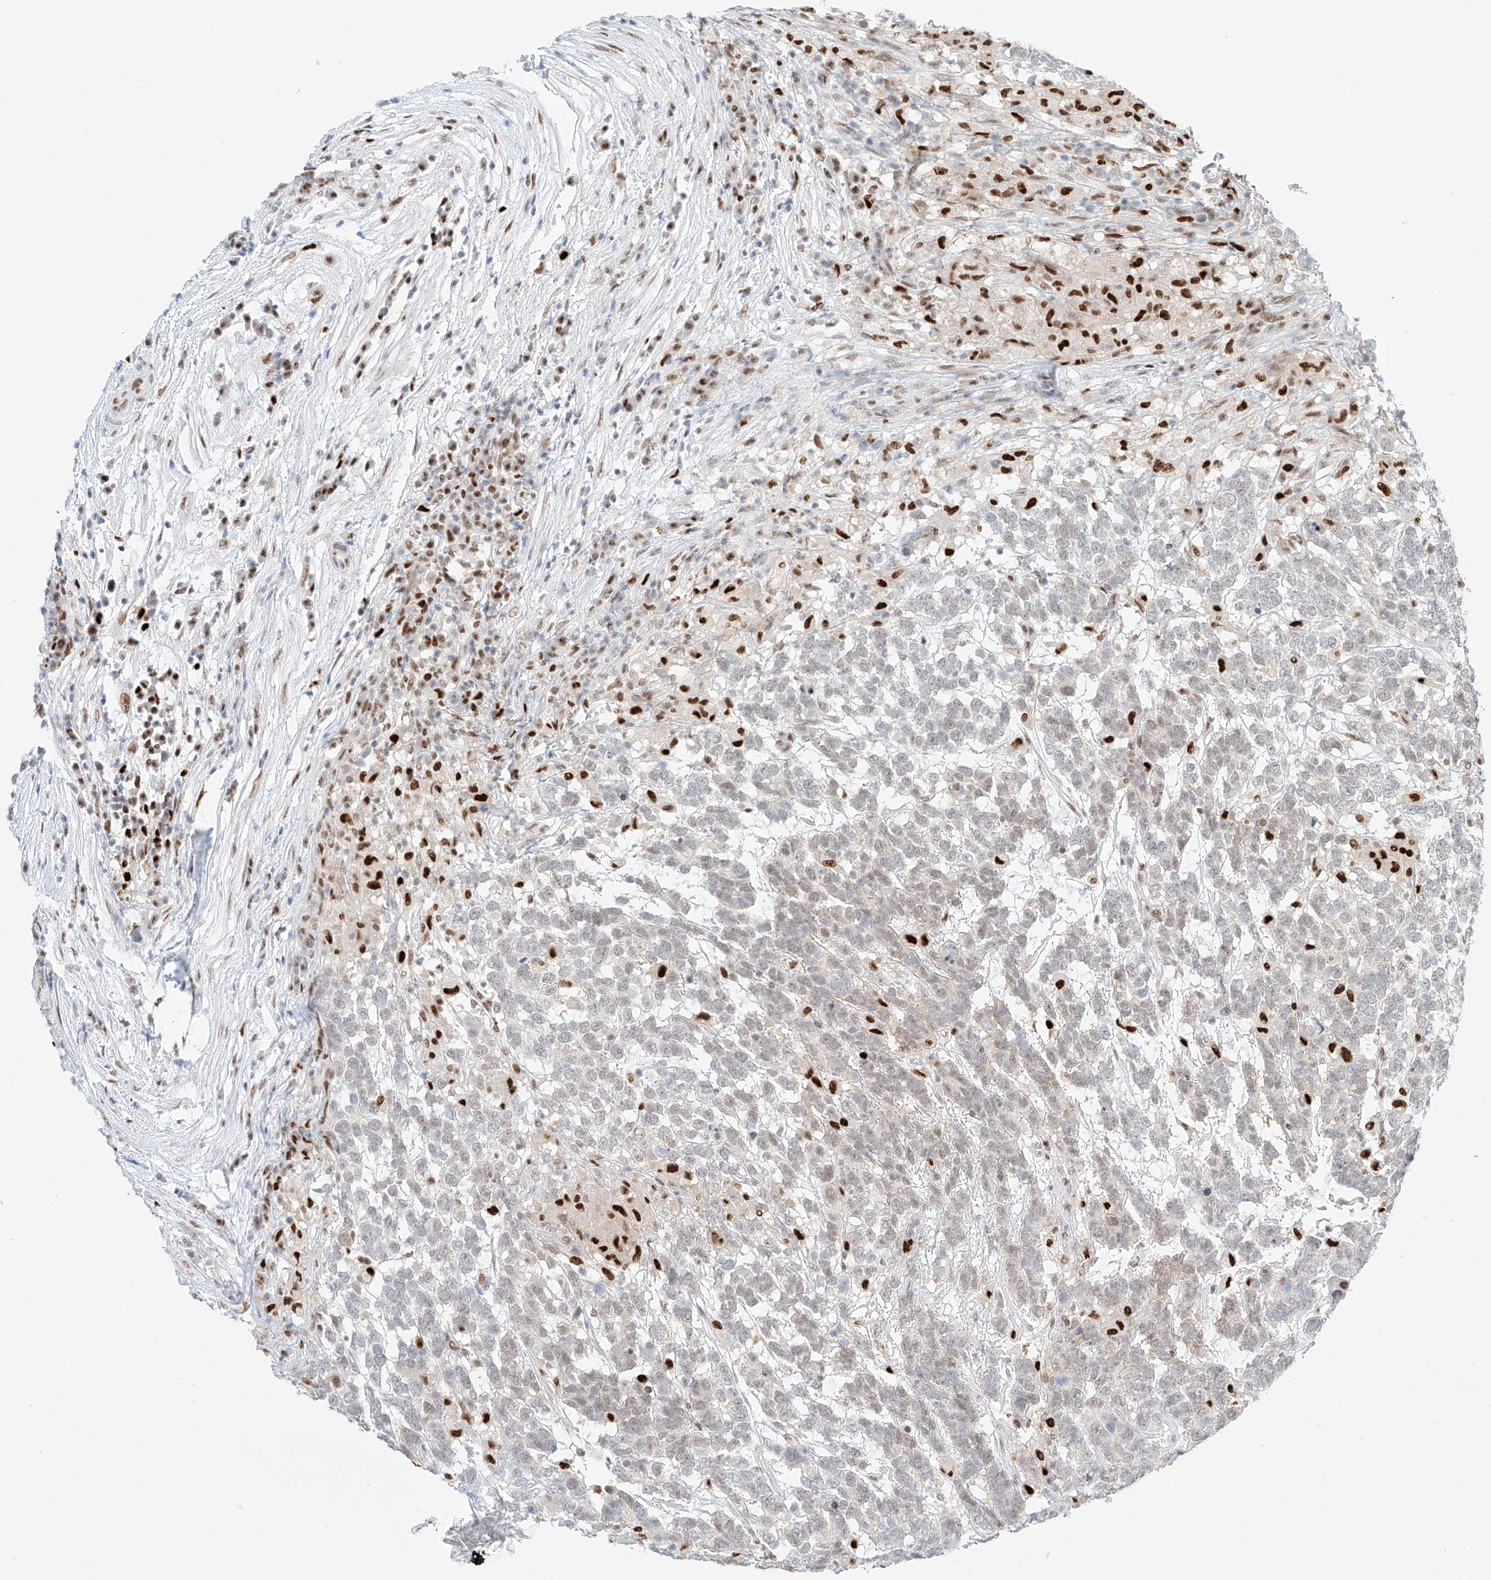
{"staining": {"intensity": "weak", "quantity": "<25%", "location": "cytoplasmic/membranous,nuclear"}, "tissue": "testis cancer", "cell_type": "Tumor cells", "image_type": "cancer", "snomed": [{"axis": "morphology", "description": "Carcinoma, Embryonal, NOS"}, {"axis": "topography", "description": "Testis"}], "caption": "Testis cancer stained for a protein using IHC exhibits no staining tumor cells.", "gene": "APIP", "patient": {"sex": "male", "age": 26}}